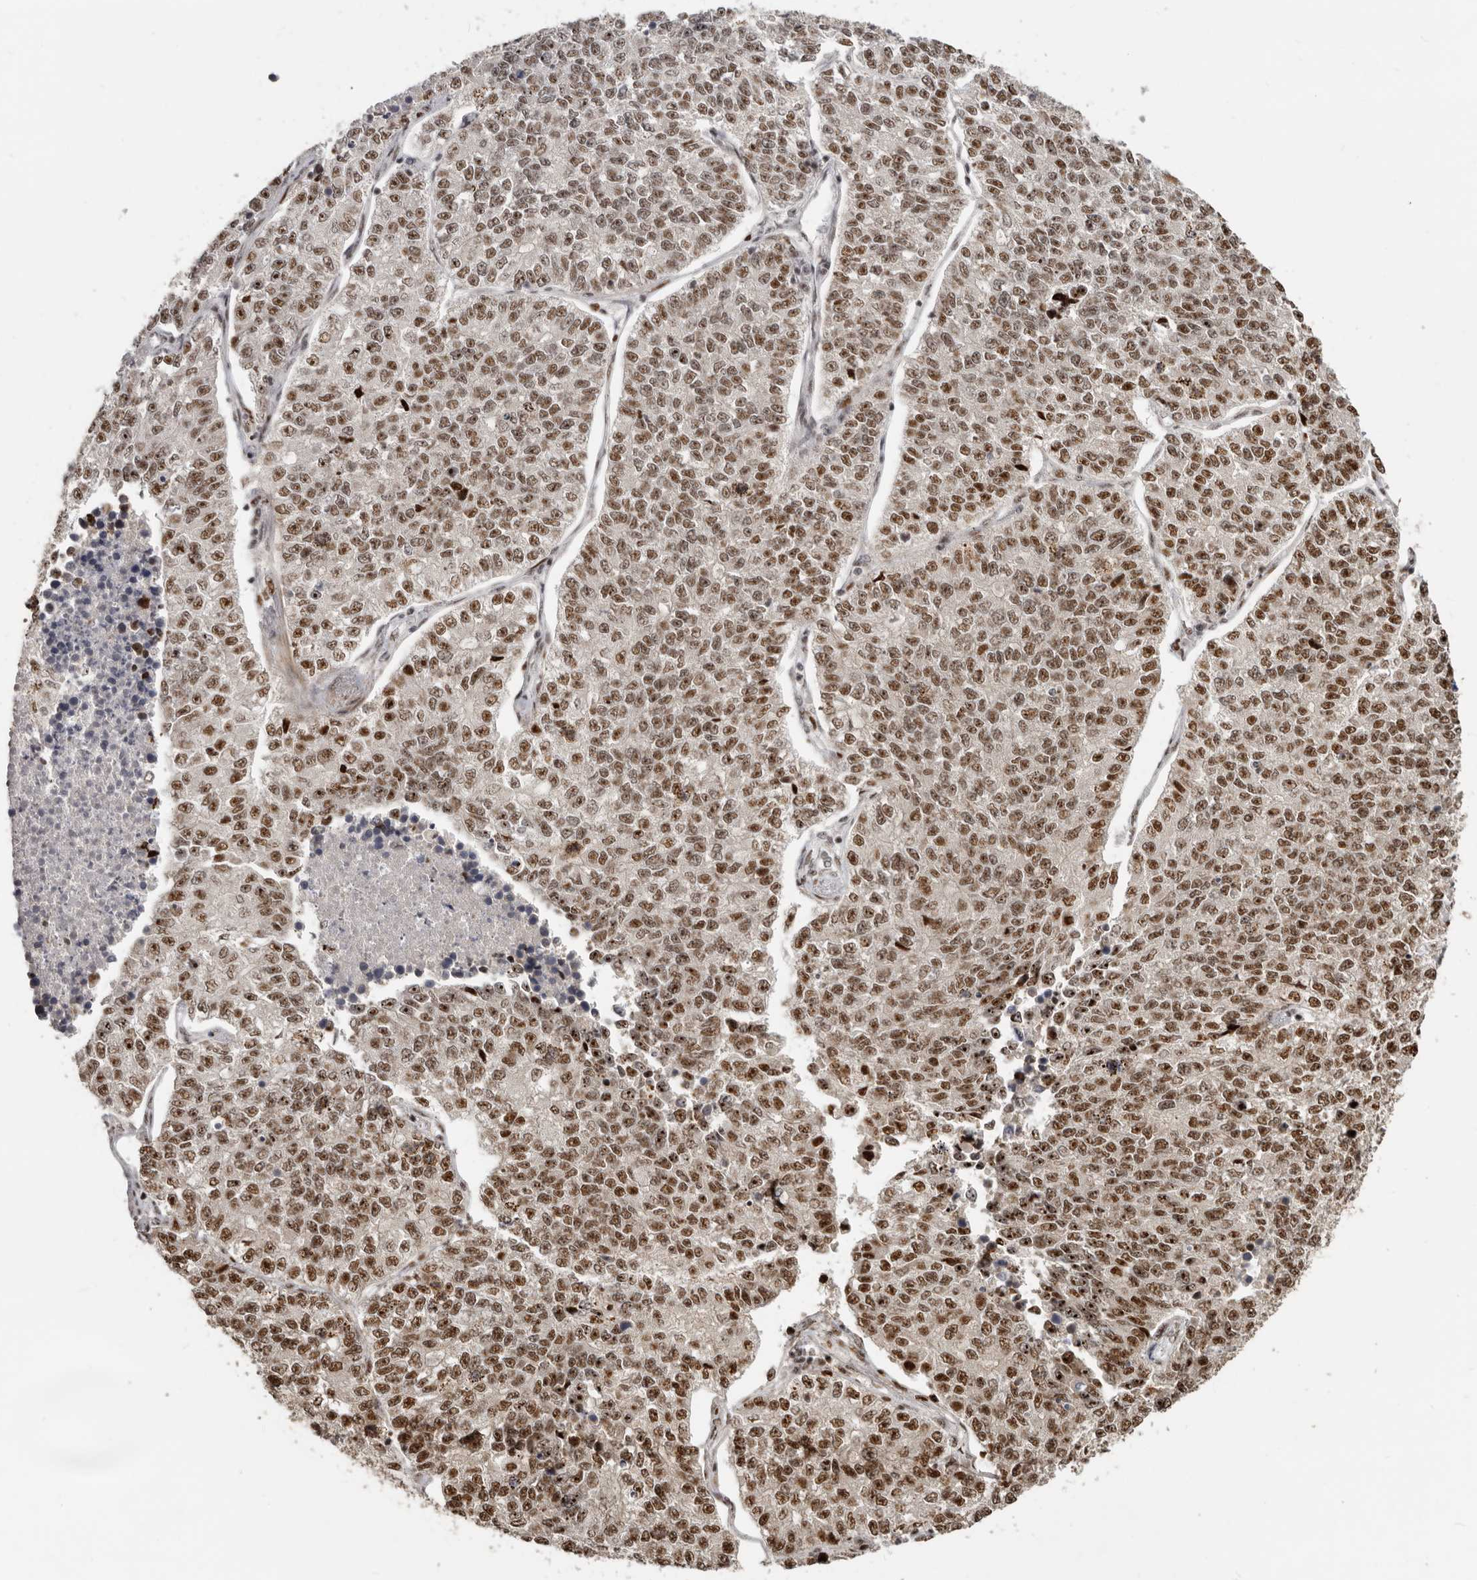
{"staining": {"intensity": "moderate", "quantity": ">75%", "location": "nuclear"}, "tissue": "lung cancer", "cell_type": "Tumor cells", "image_type": "cancer", "snomed": [{"axis": "morphology", "description": "Adenocarcinoma, NOS"}, {"axis": "topography", "description": "Lung"}], "caption": "Protein expression by immunohistochemistry (IHC) displays moderate nuclear expression in about >75% of tumor cells in adenocarcinoma (lung).", "gene": "GPBP1L1", "patient": {"sex": "male", "age": 49}}